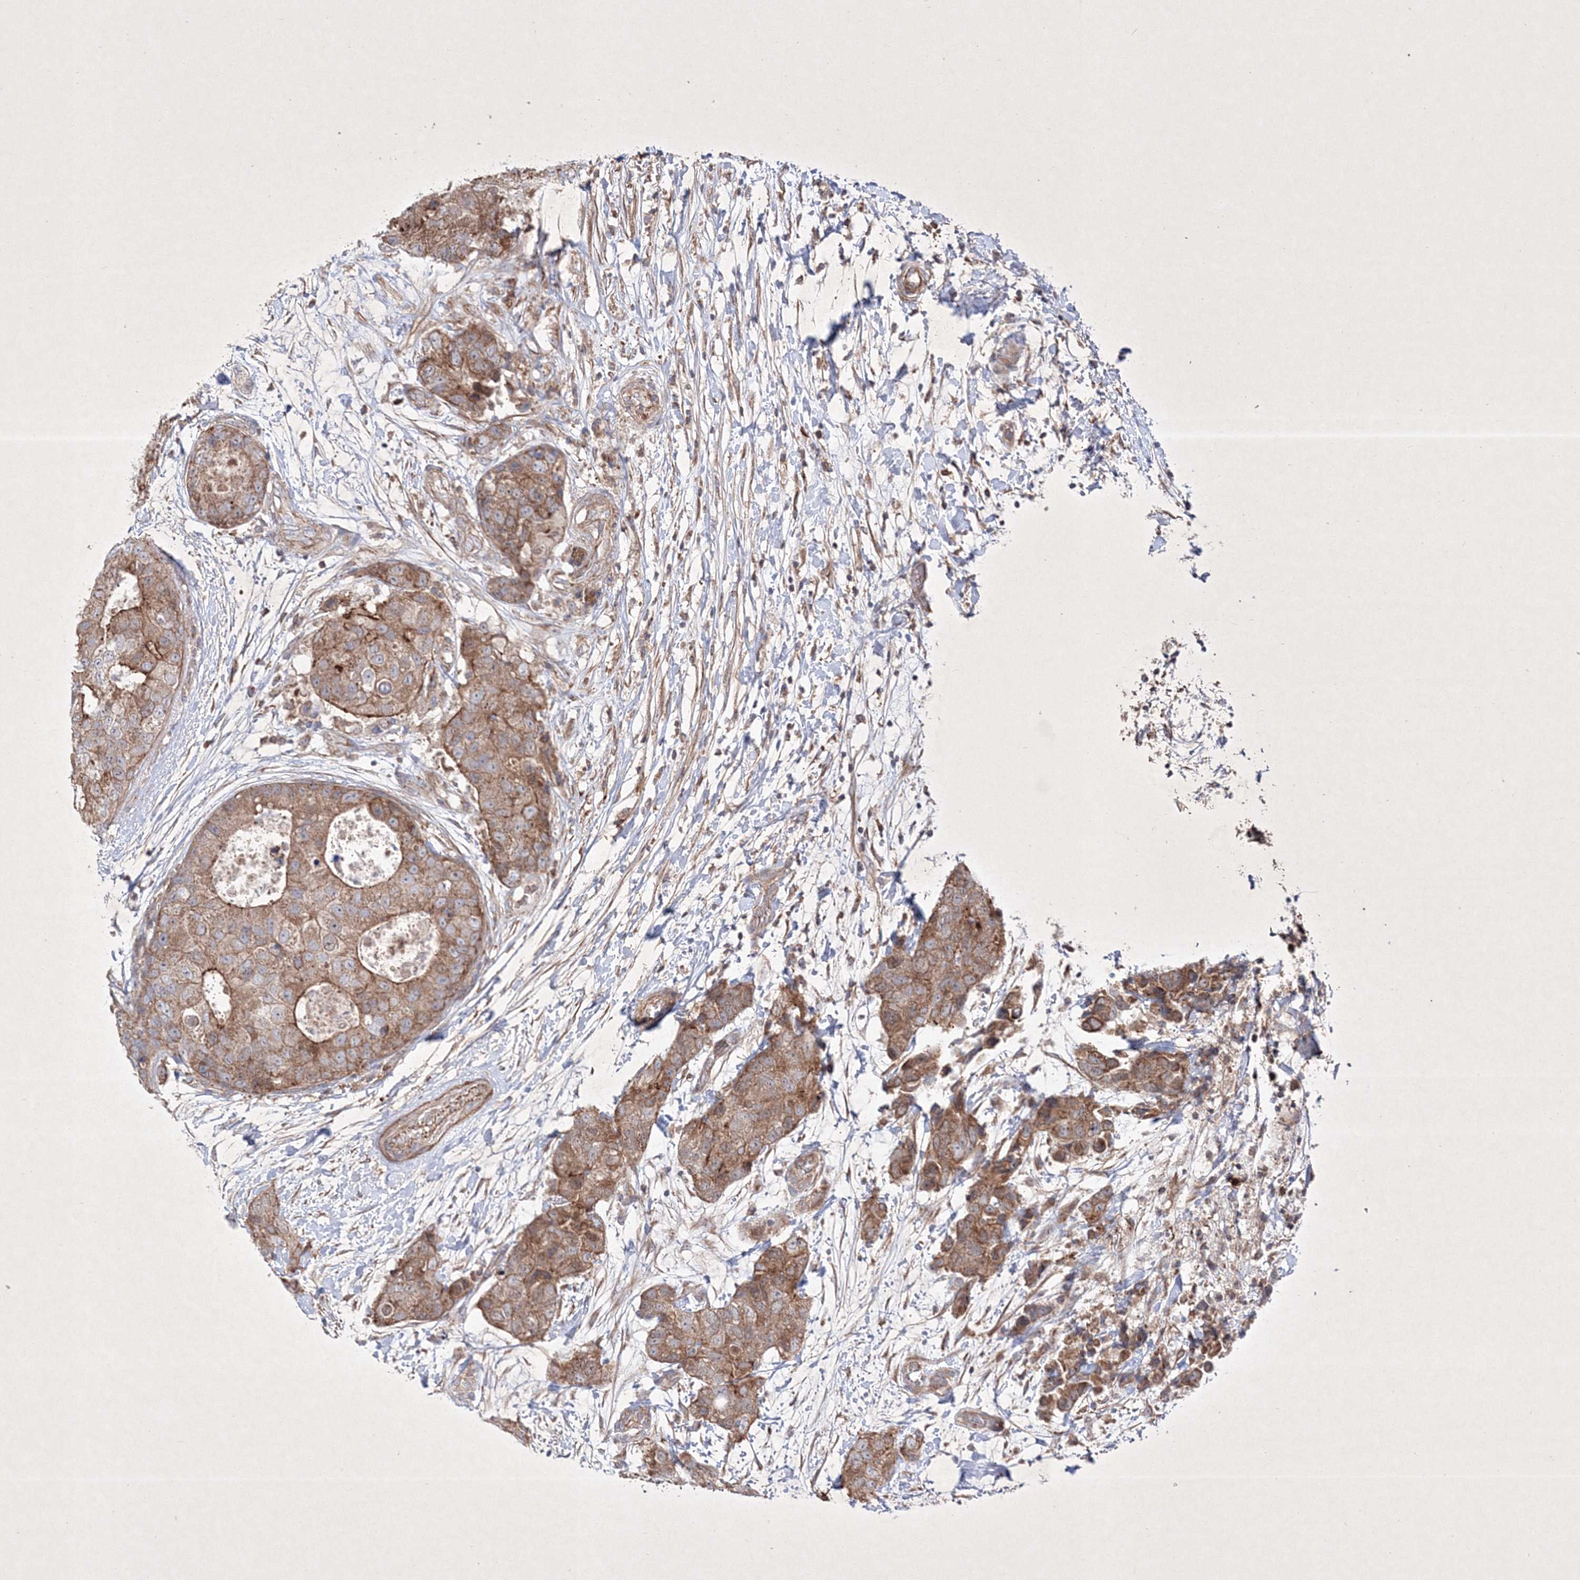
{"staining": {"intensity": "moderate", "quantity": ">75%", "location": "cytoplasmic/membranous"}, "tissue": "breast cancer", "cell_type": "Tumor cells", "image_type": "cancer", "snomed": [{"axis": "morphology", "description": "Duct carcinoma"}, {"axis": "topography", "description": "Breast"}], "caption": "Breast cancer (intraductal carcinoma) was stained to show a protein in brown. There is medium levels of moderate cytoplasmic/membranous staining in approximately >75% of tumor cells. Using DAB (3,3'-diaminobenzidine) (brown) and hematoxylin (blue) stains, captured at high magnification using brightfield microscopy.", "gene": "OPA1", "patient": {"sex": "female", "age": 62}}